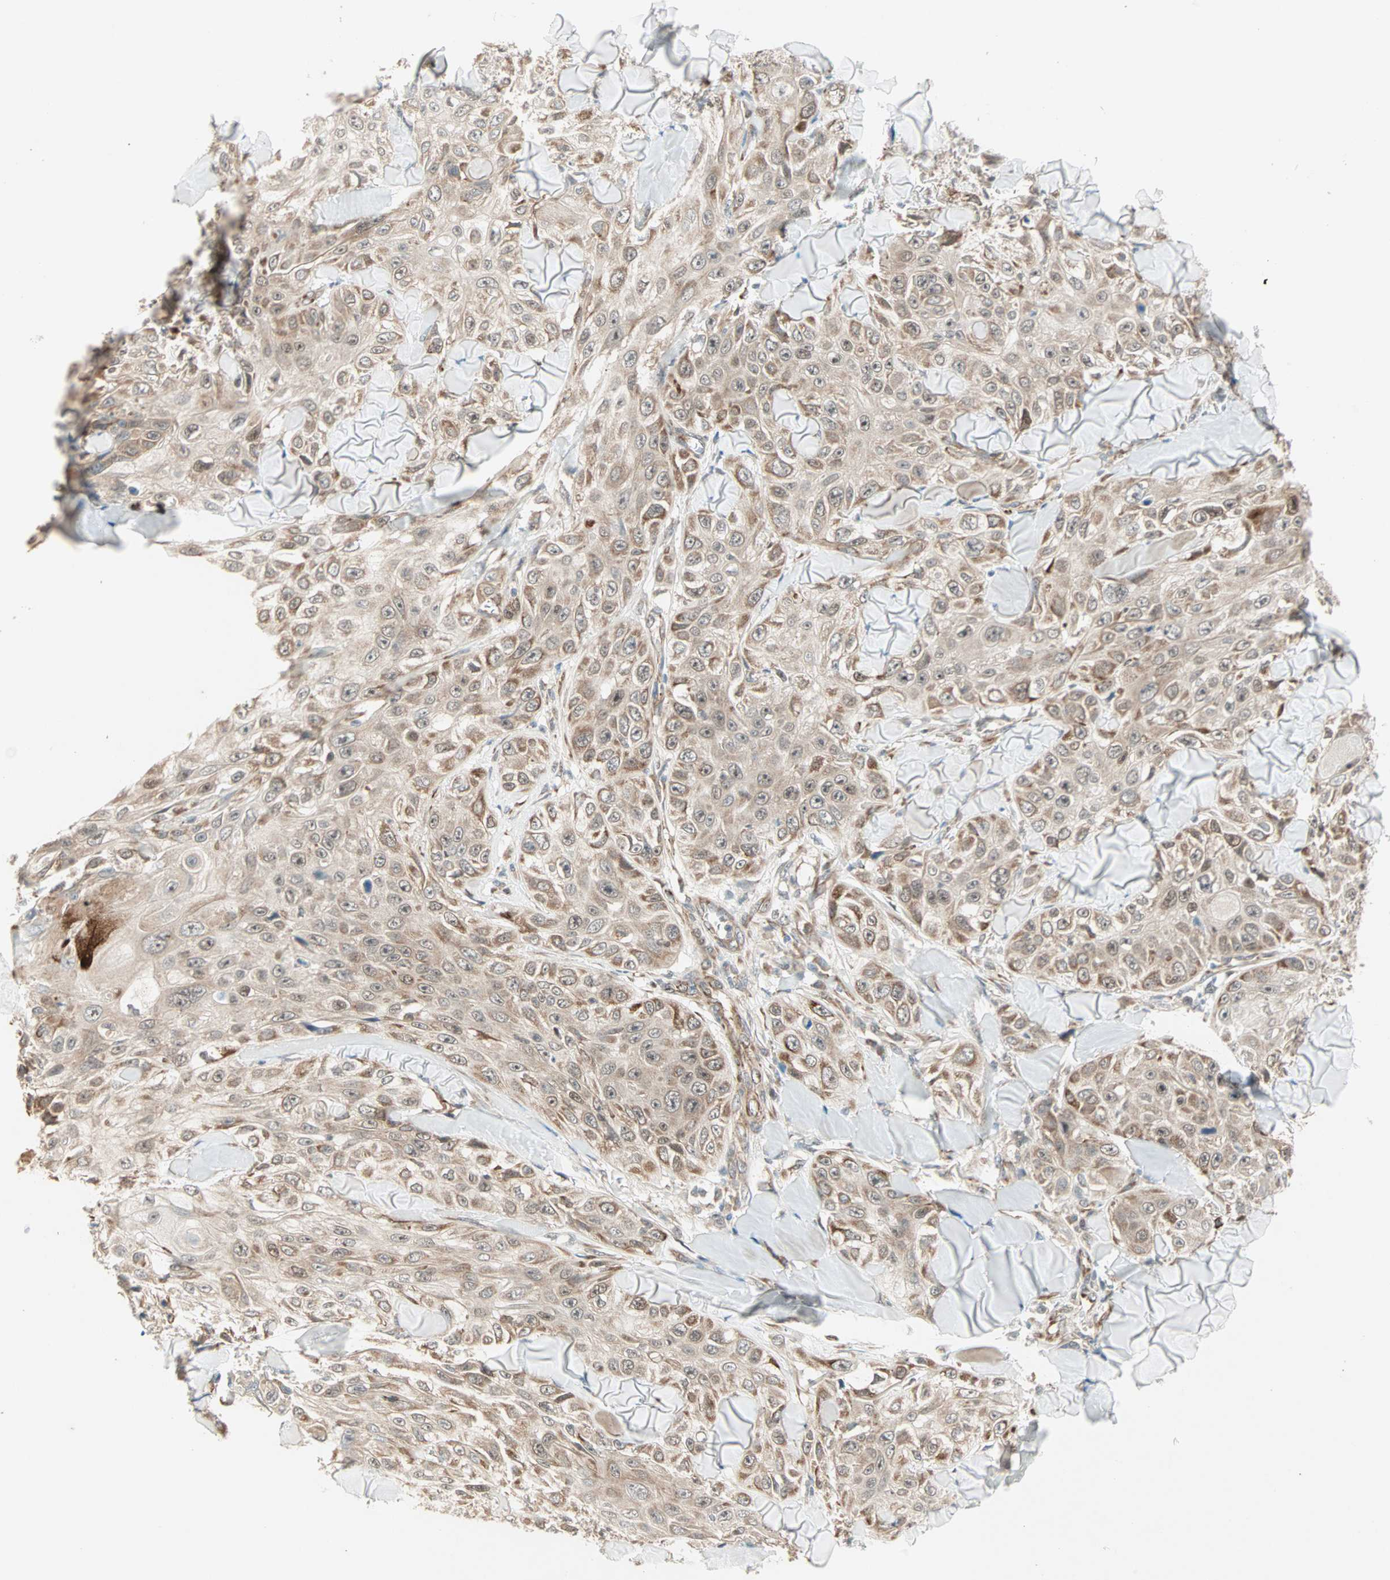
{"staining": {"intensity": "moderate", "quantity": ">75%", "location": "cytoplasmic/membranous"}, "tissue": "skin cancer", "cell_type": "Tumor cells", "image_type": "cancer", "snomed": [{"axis": "morphology", "description": "Squamous cell carcinoma, NOS"}, {"axis": "topography", "description": "Skin"}], "caption": "The image exhibits immunohistochemical staining of skin cancer (squamous cell carcinoma). There is moderate cytoplasmic/membranous expression is seen in about >75% of tumor cells.", "gene": "ZNF37A", "patient": {"sex": "male", "age": 86}}